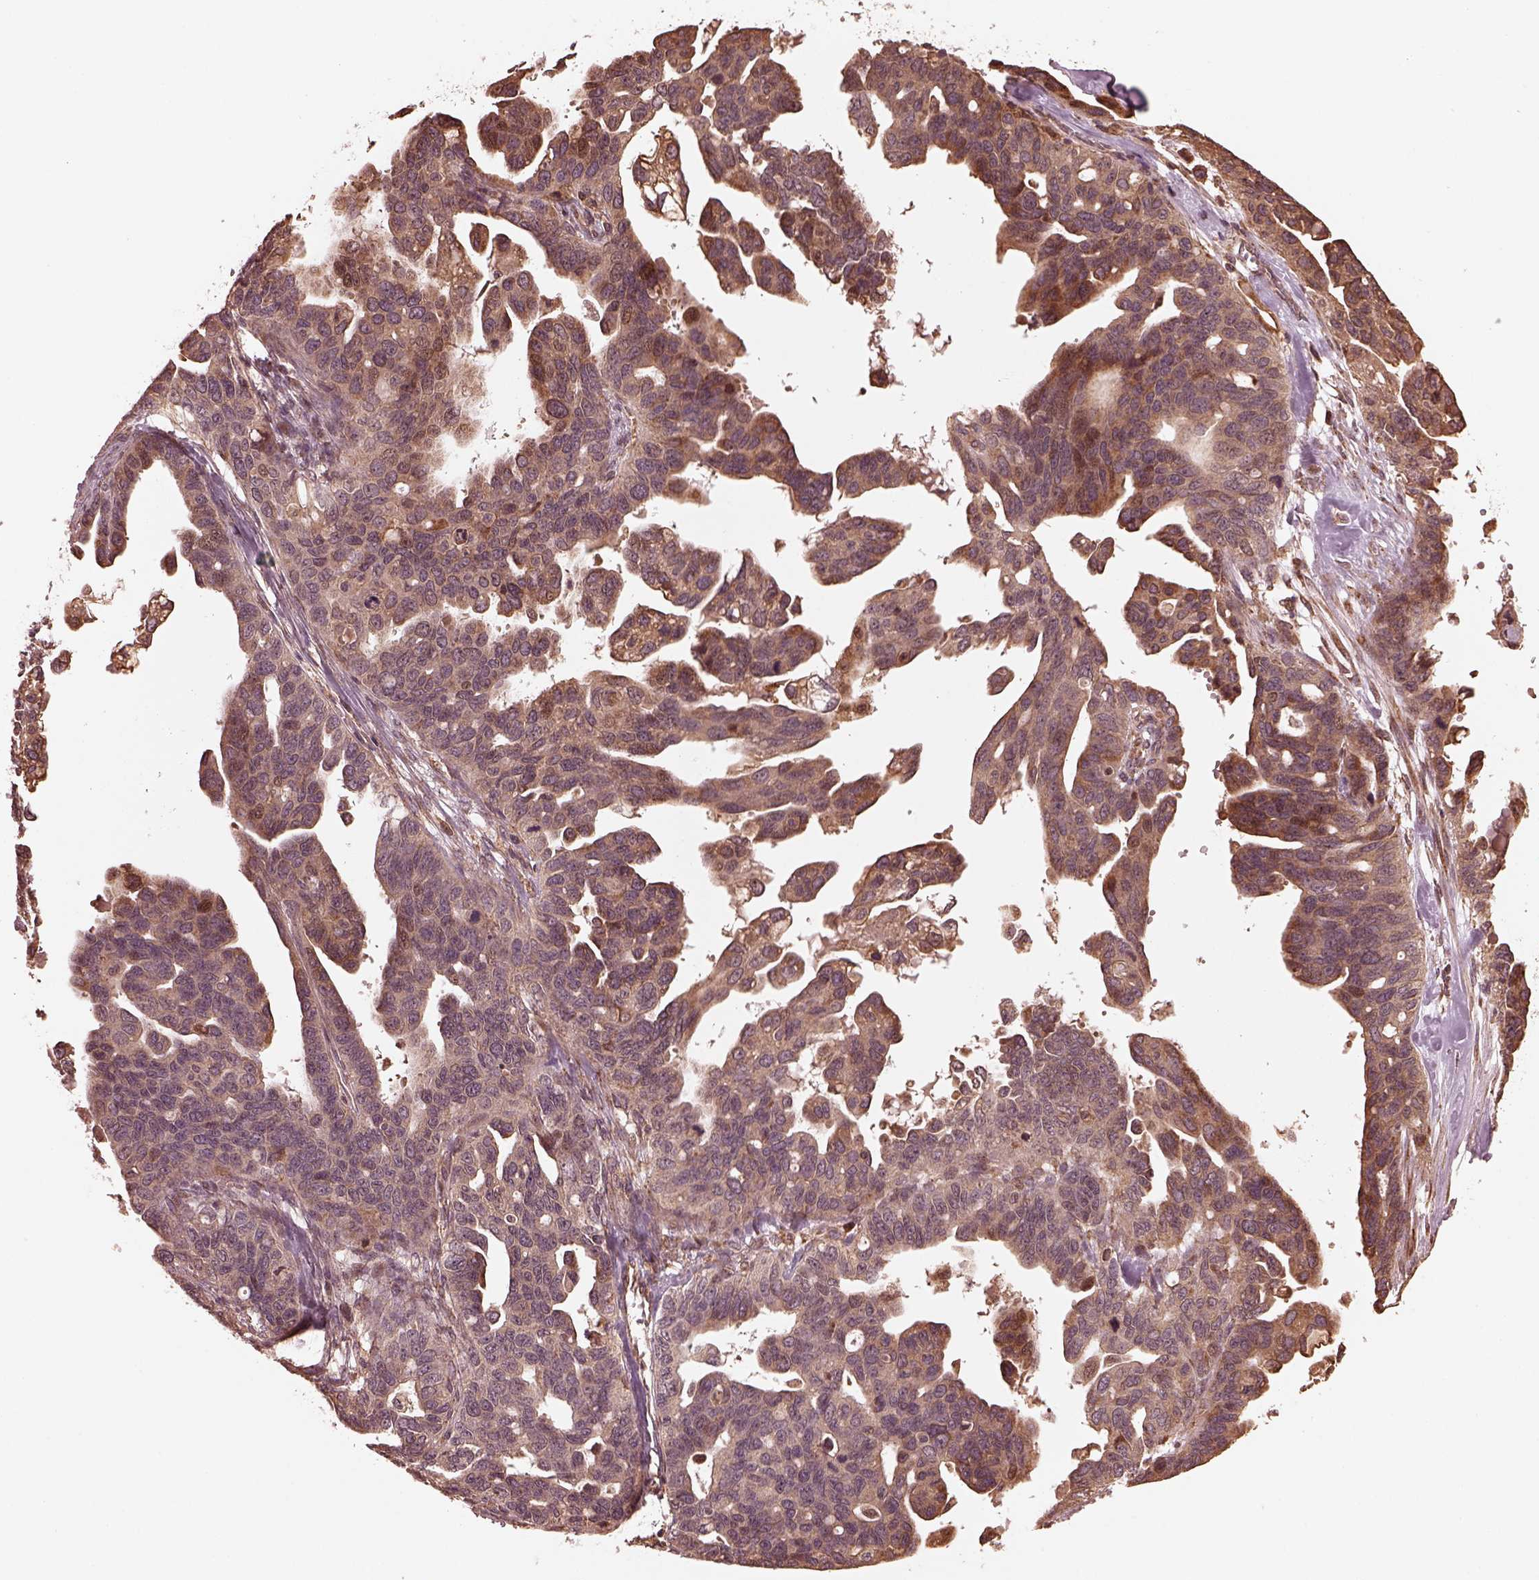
{"staining": {"intensity": "moderate", "quantity": "25%-75%", "location": "cytoplasmic/membranous"}, "tissue": "ovarian cancer", "cell_type": "Tumor cells", "image_type": "cancer", "snomed": [{"axis": "morphology", "description": "Cystadenocarcinoma, serous, NOS"}, {"axis": "topography", "description": "Ovary"}], "caption": "DAB (3,3'-diaminobenzidine) immunohistochemical staining of human ovarian cancer exhibits moderate cytoplasmic/membranous protein staining in approximately 25%-75% of tumor cells.", "gene": "ZNF292", "patient": {"sex": "female", "age": 69}}